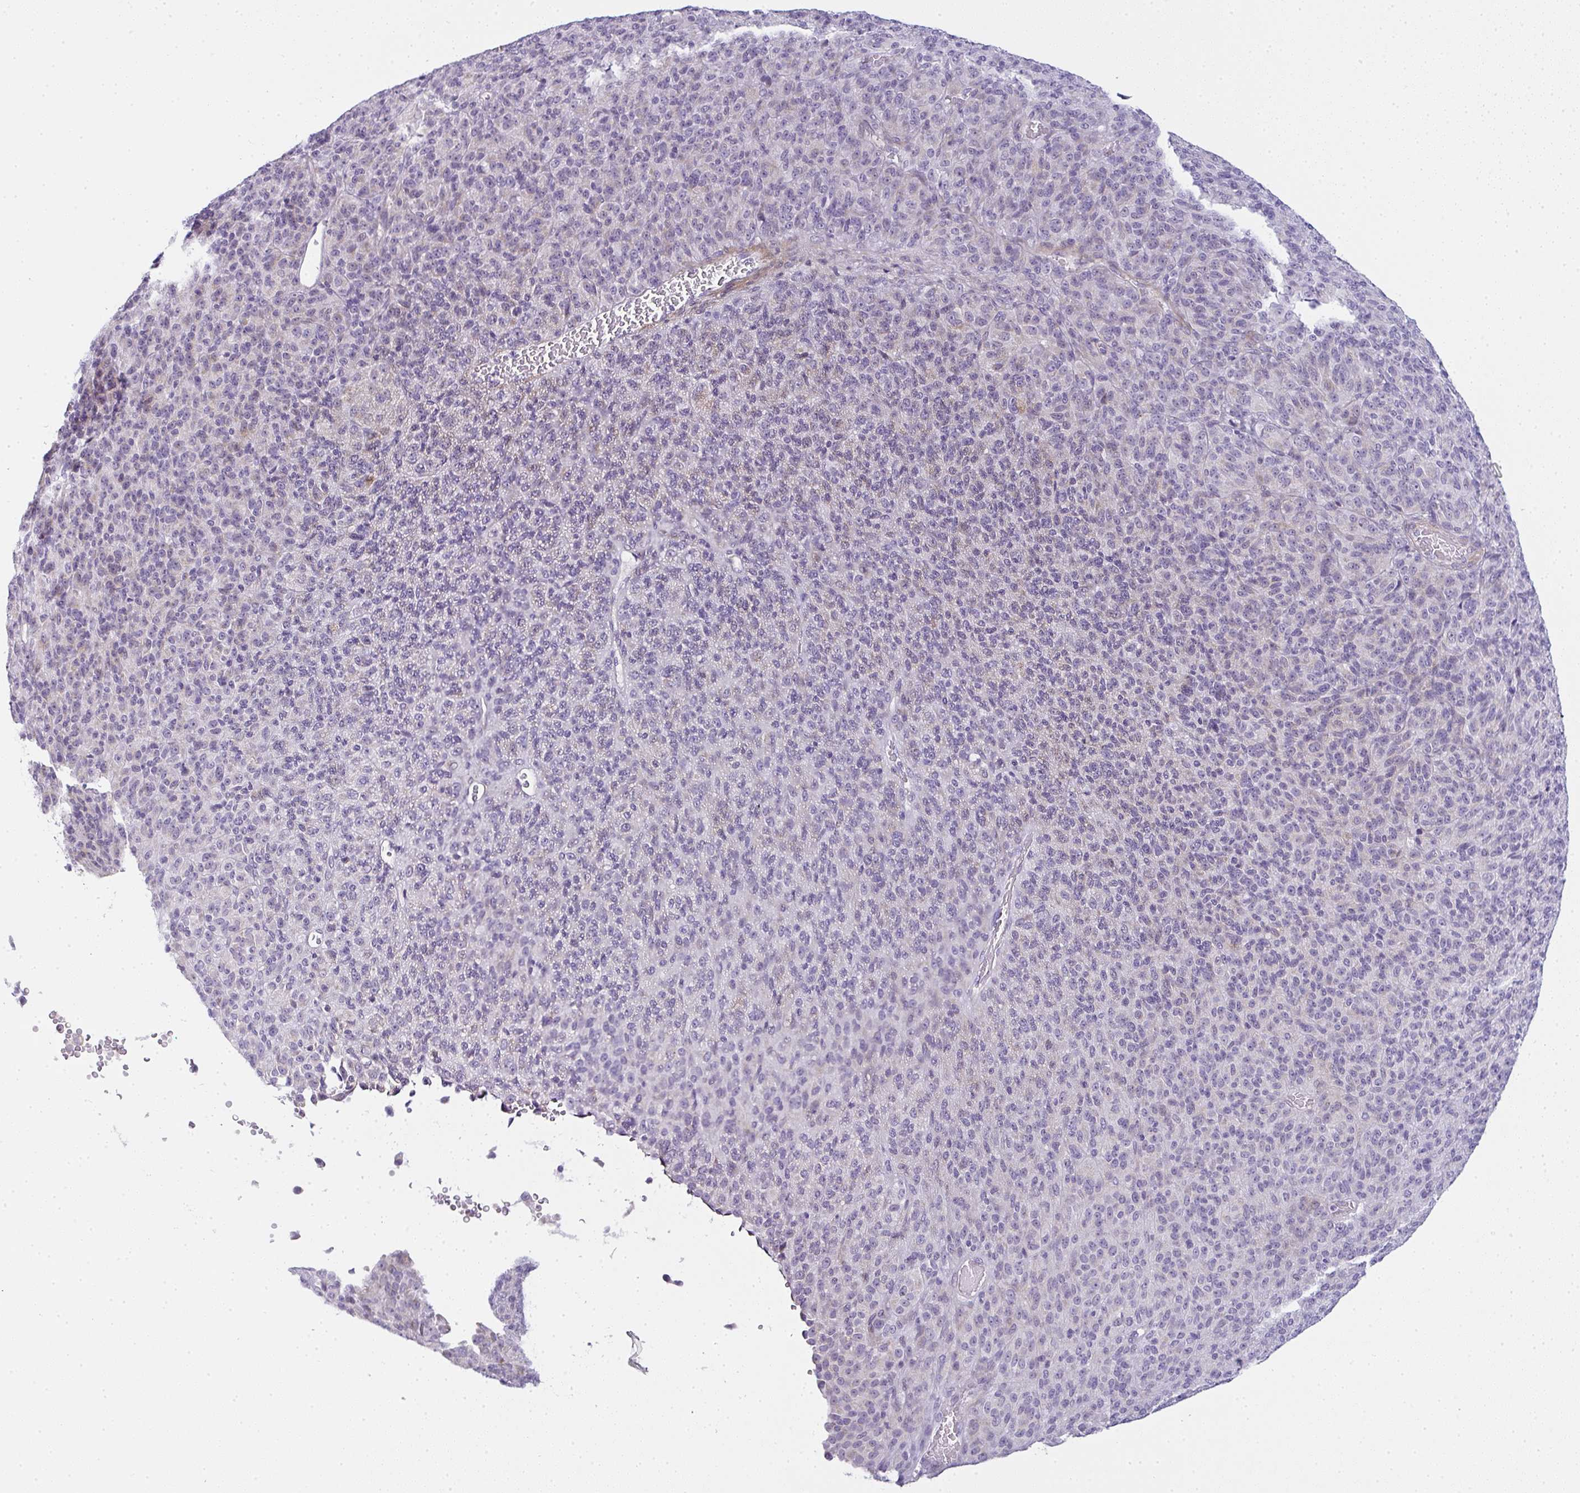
{"staining": {"intensity": "negative", "quantity": "none", "location": "none"}, "tissue": "melanoma", "cell_type": "Tumor cells", "image_type": "cancer", "snomed": [{"axis": "morphology", "description": "Malignant melanoma, Metastatic site"}, {"axis": "topography", "description": "Brain"}], "caption": "There is no significant expression in tumor cells of melanoma.", "gene": "SIRPB2", "patient": {"sex": "female", "age": 56}}